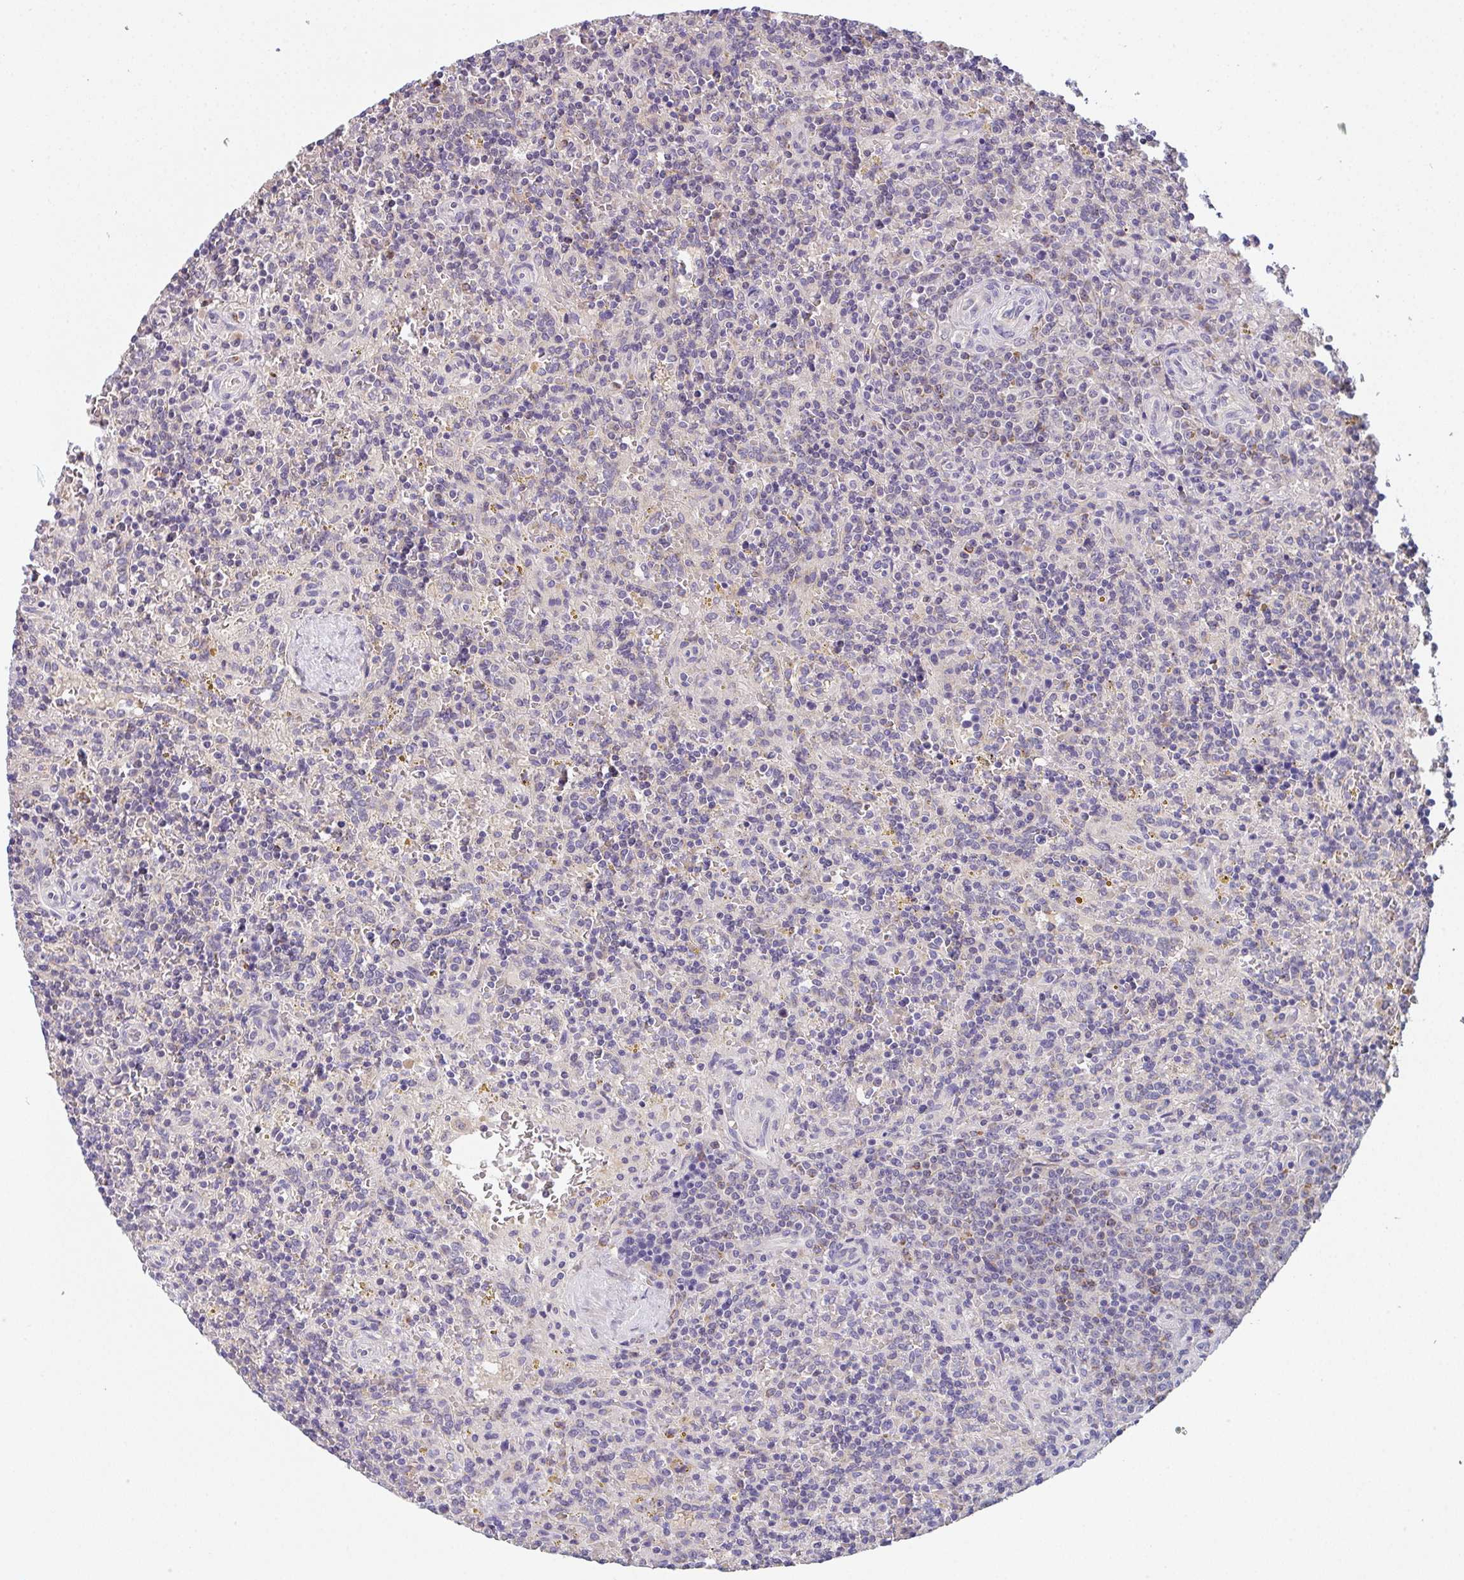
{"staining": {"intensity": "negative", "quantity": "none", "location": "none"}, "tissue": "lymphoma", "cell_type": "Tumor cells", "image_type": "cancer", "snomed": [{"axis": "morphology", "description": "Malignant lymphoma, non-Hodgkin's type, Low grade"}, {"axis": "topography", "description": "Spleen"}], "caption": "Malignant lymphoma, non-Hodgkin's type (low-grade) was stained to show a protein in brown. There is no significant positivity in tumor cells.", "gene": "TSPAN31", "patient": {"sex": "male", "age": 67}}